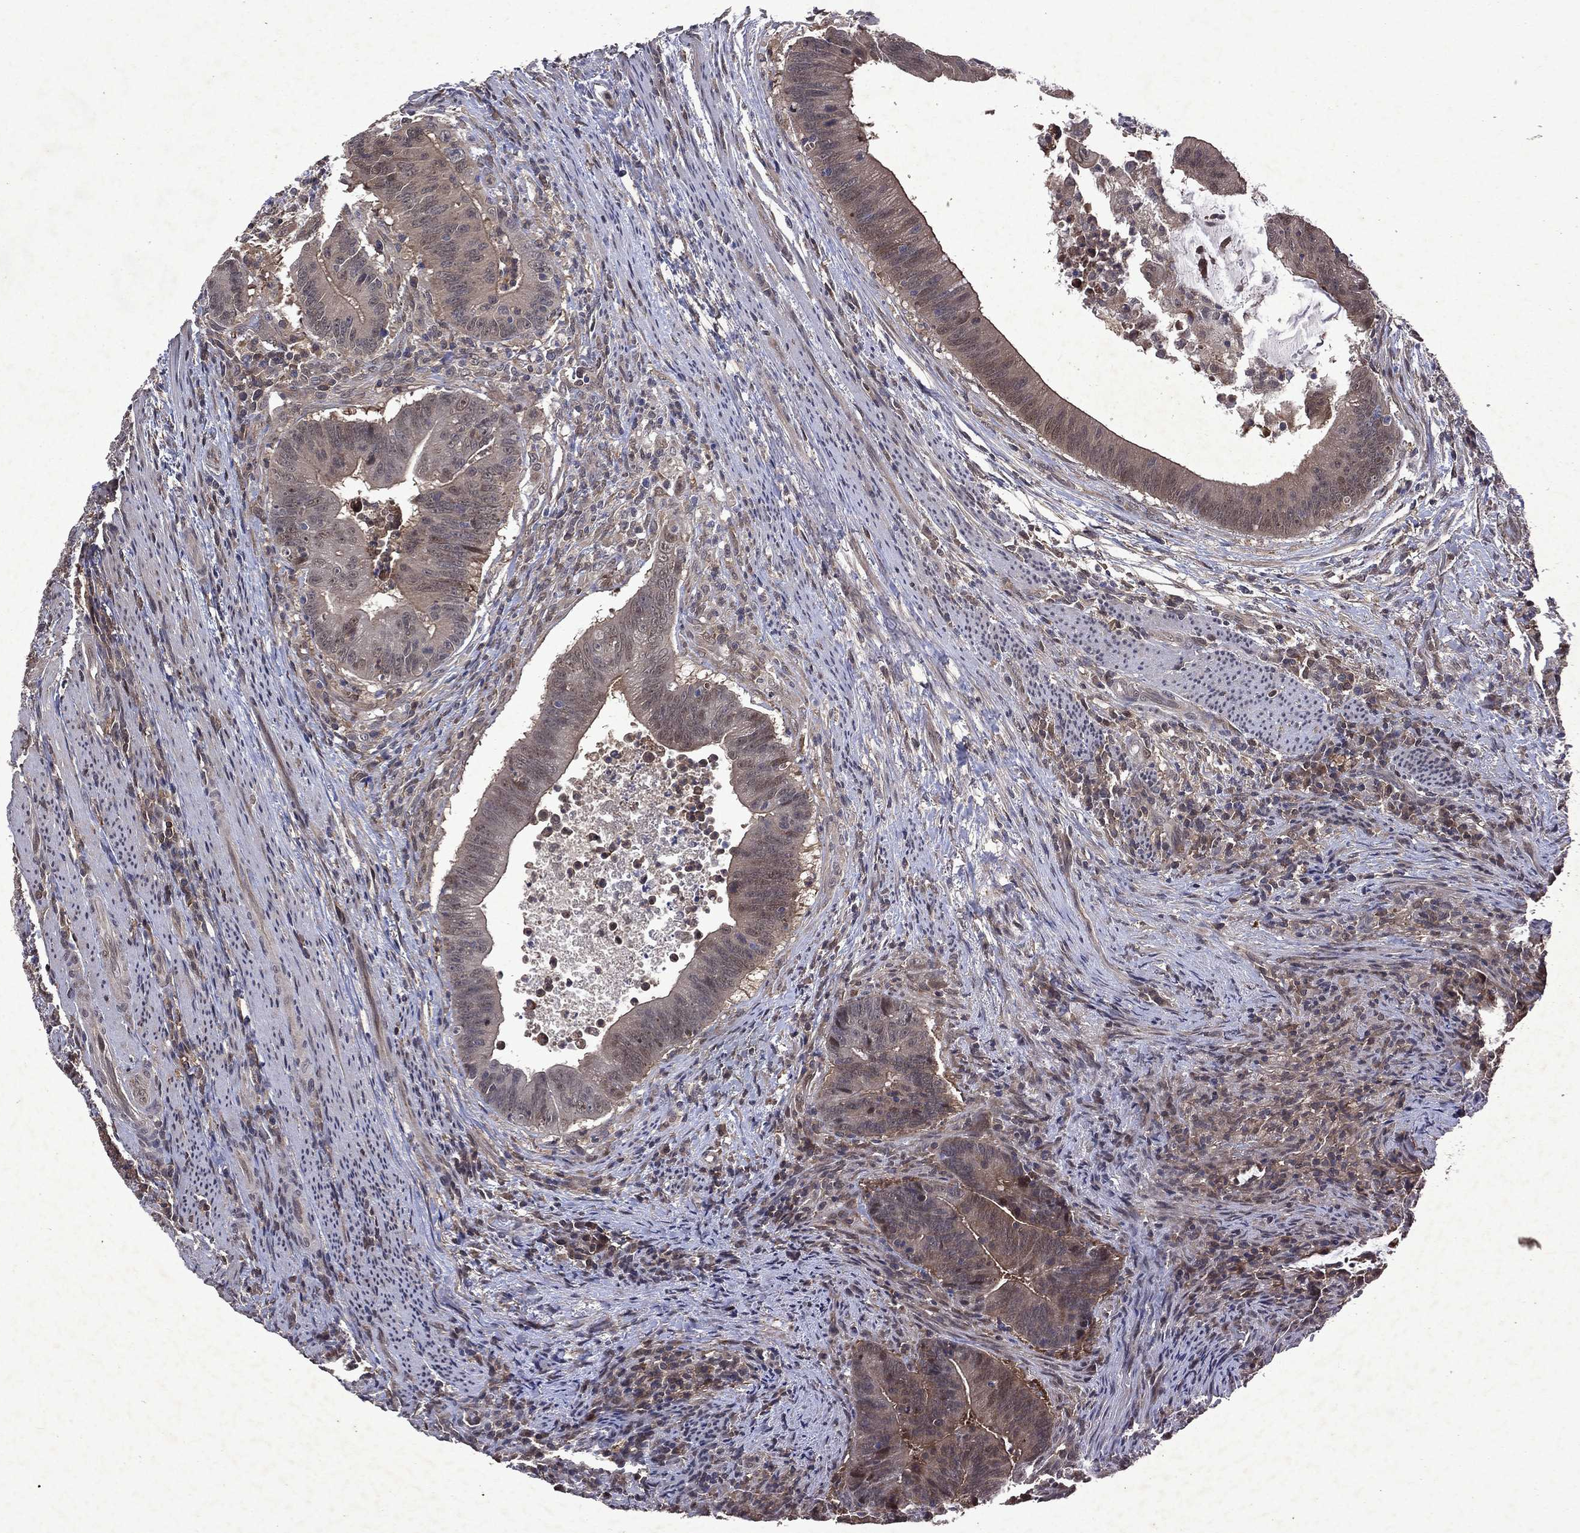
{"staining": {"intensity": "weak", "quantity": ">75%", "location": "cytoplasmic/membranous"}, "tissue": "colorectal cancer", "cell_type": "Tumor cells", "image_type": "cancer", "snomed": [{"axis": "morphology", "description": "Adenocarcinoma, NOS"}, {"axis": "topography", "description": "Colon"}], "caption": "A low amount of weak cytoplasmic/membranous positivity is identified in approximately >75% of tumor cells in colorectal cancer (adenocarcinoma) tissue. (brown staining indicates protein expression, while blue staining denotes nuclei).", "gene": "MTAP", "patient": {"sex": "female", "age": 87}}